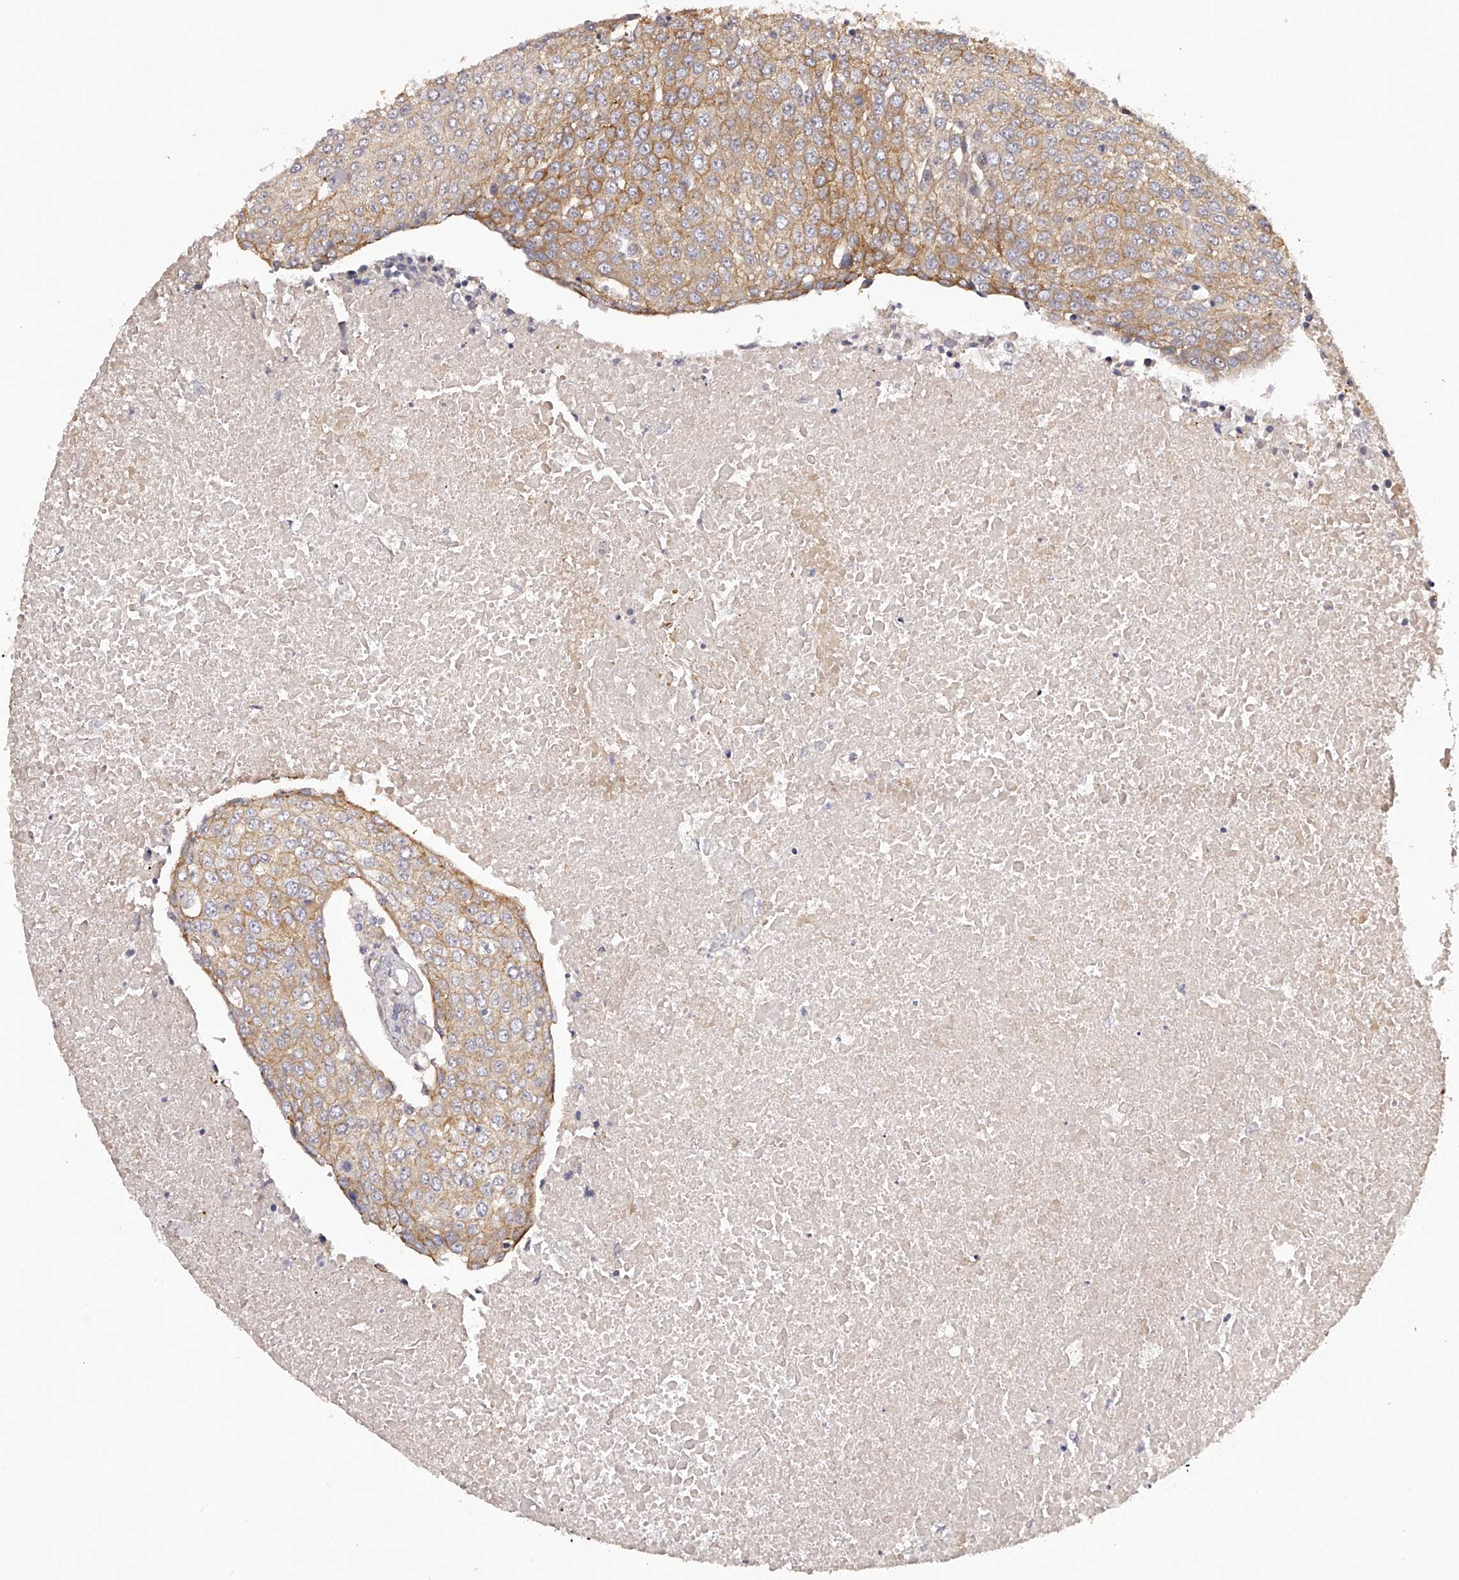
{"staining": {"intensity": "moderate", "quantity": "25%-75%", "location": "cytoplasmic/membranous"}, "tissue": "urothelial cancer", "cell_type": "Tumor cells", "image_type": "cancer", "snomed": [{"axis": "morphology", "description": "Urothelial carcinoma, High grade"}, {"axis": "topography", "description": "Urinary bladder"}], "caption": "Protein staining exhibits moderate cytoplasmic/membranous staining in approximately 25%-75% of tumor cells in urothelial cancer.", "gene": "LTV1", "patient": {"sex": "female", "age": 85}}